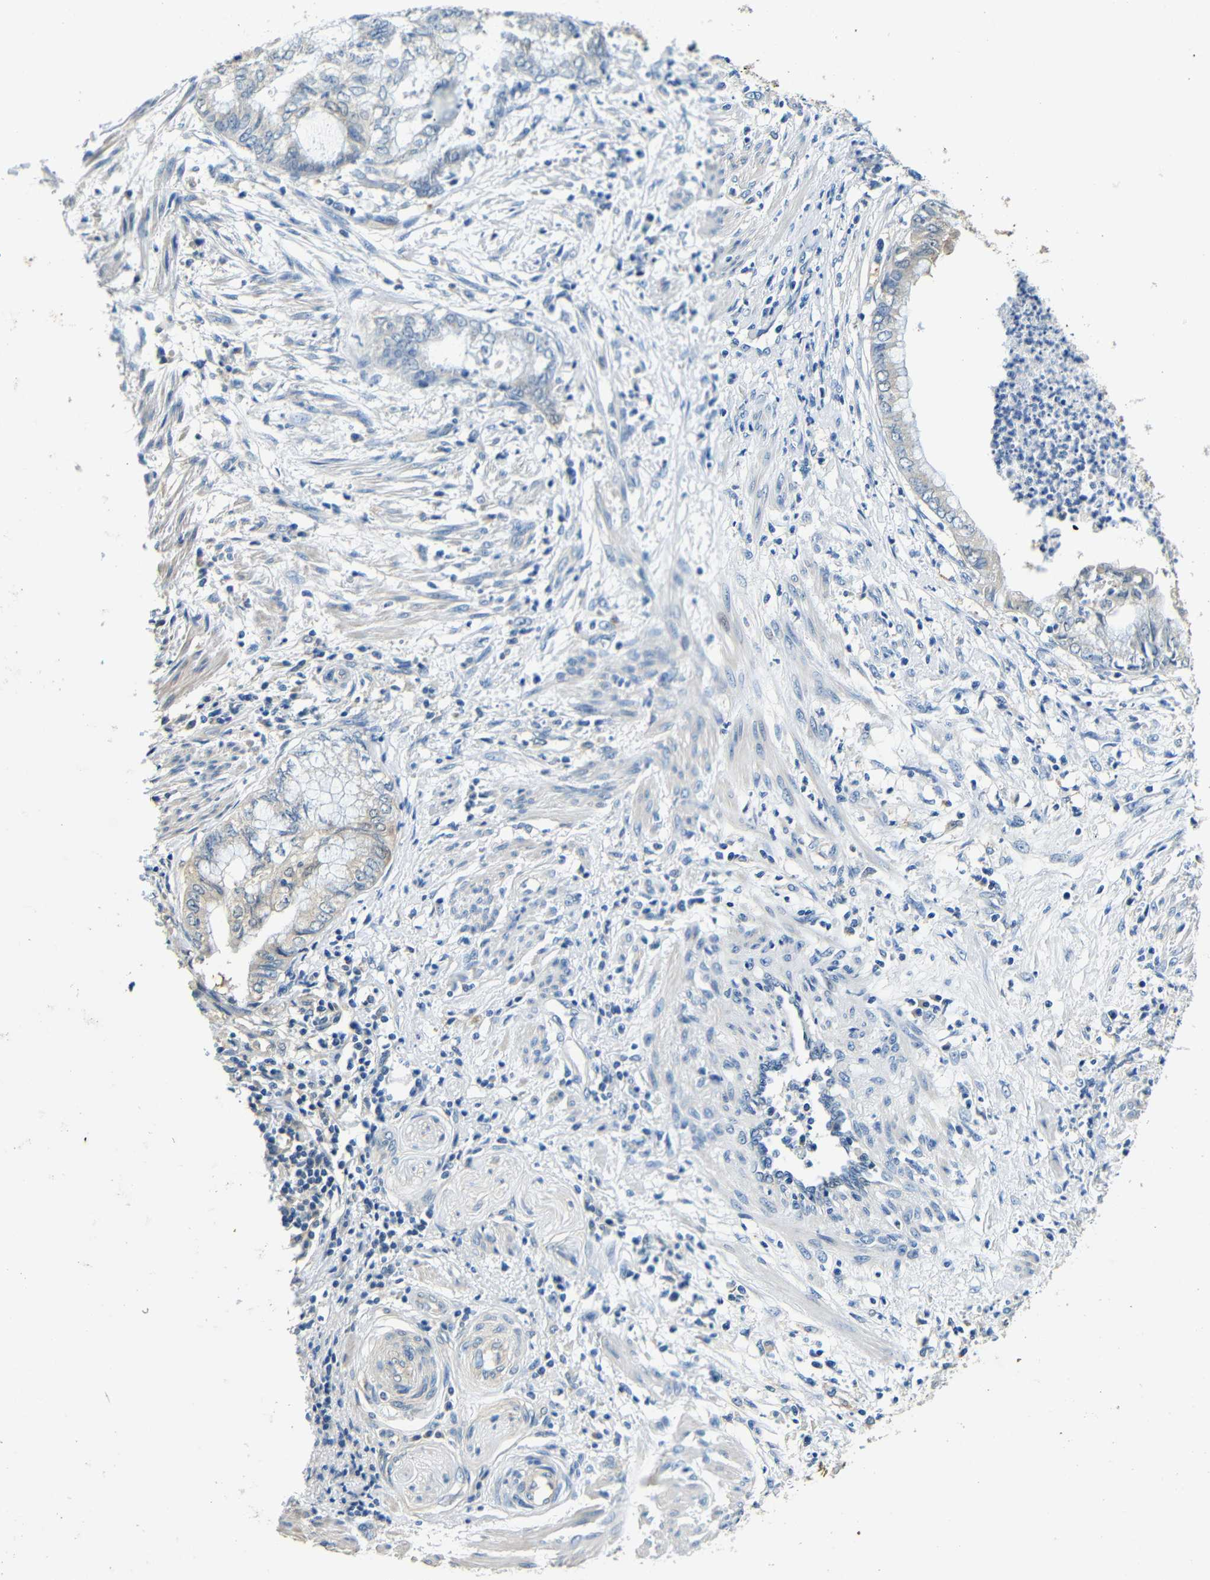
{"staining": {"intensity": "negative", "quantity": "none", "location": "none"}, "tissue": "endometrial cancer", "cell_type": "Tumor cells", "image_type": "cancer", "snomed": [{"axis": "morphology", "description": "Necrosis, NOS"}, {"axis": "morphology", "description": "Adenocarcinoma, NOS"}, {"axis": "topography", "description": "Endometrium"}], "caption": "DAB immunohistochemical staining of adenocarcinoma (endometrial) exhibits no significant staining in tumor cells.", "gene": "FMO5", "patient": {"sex": "female", "age": 79}}